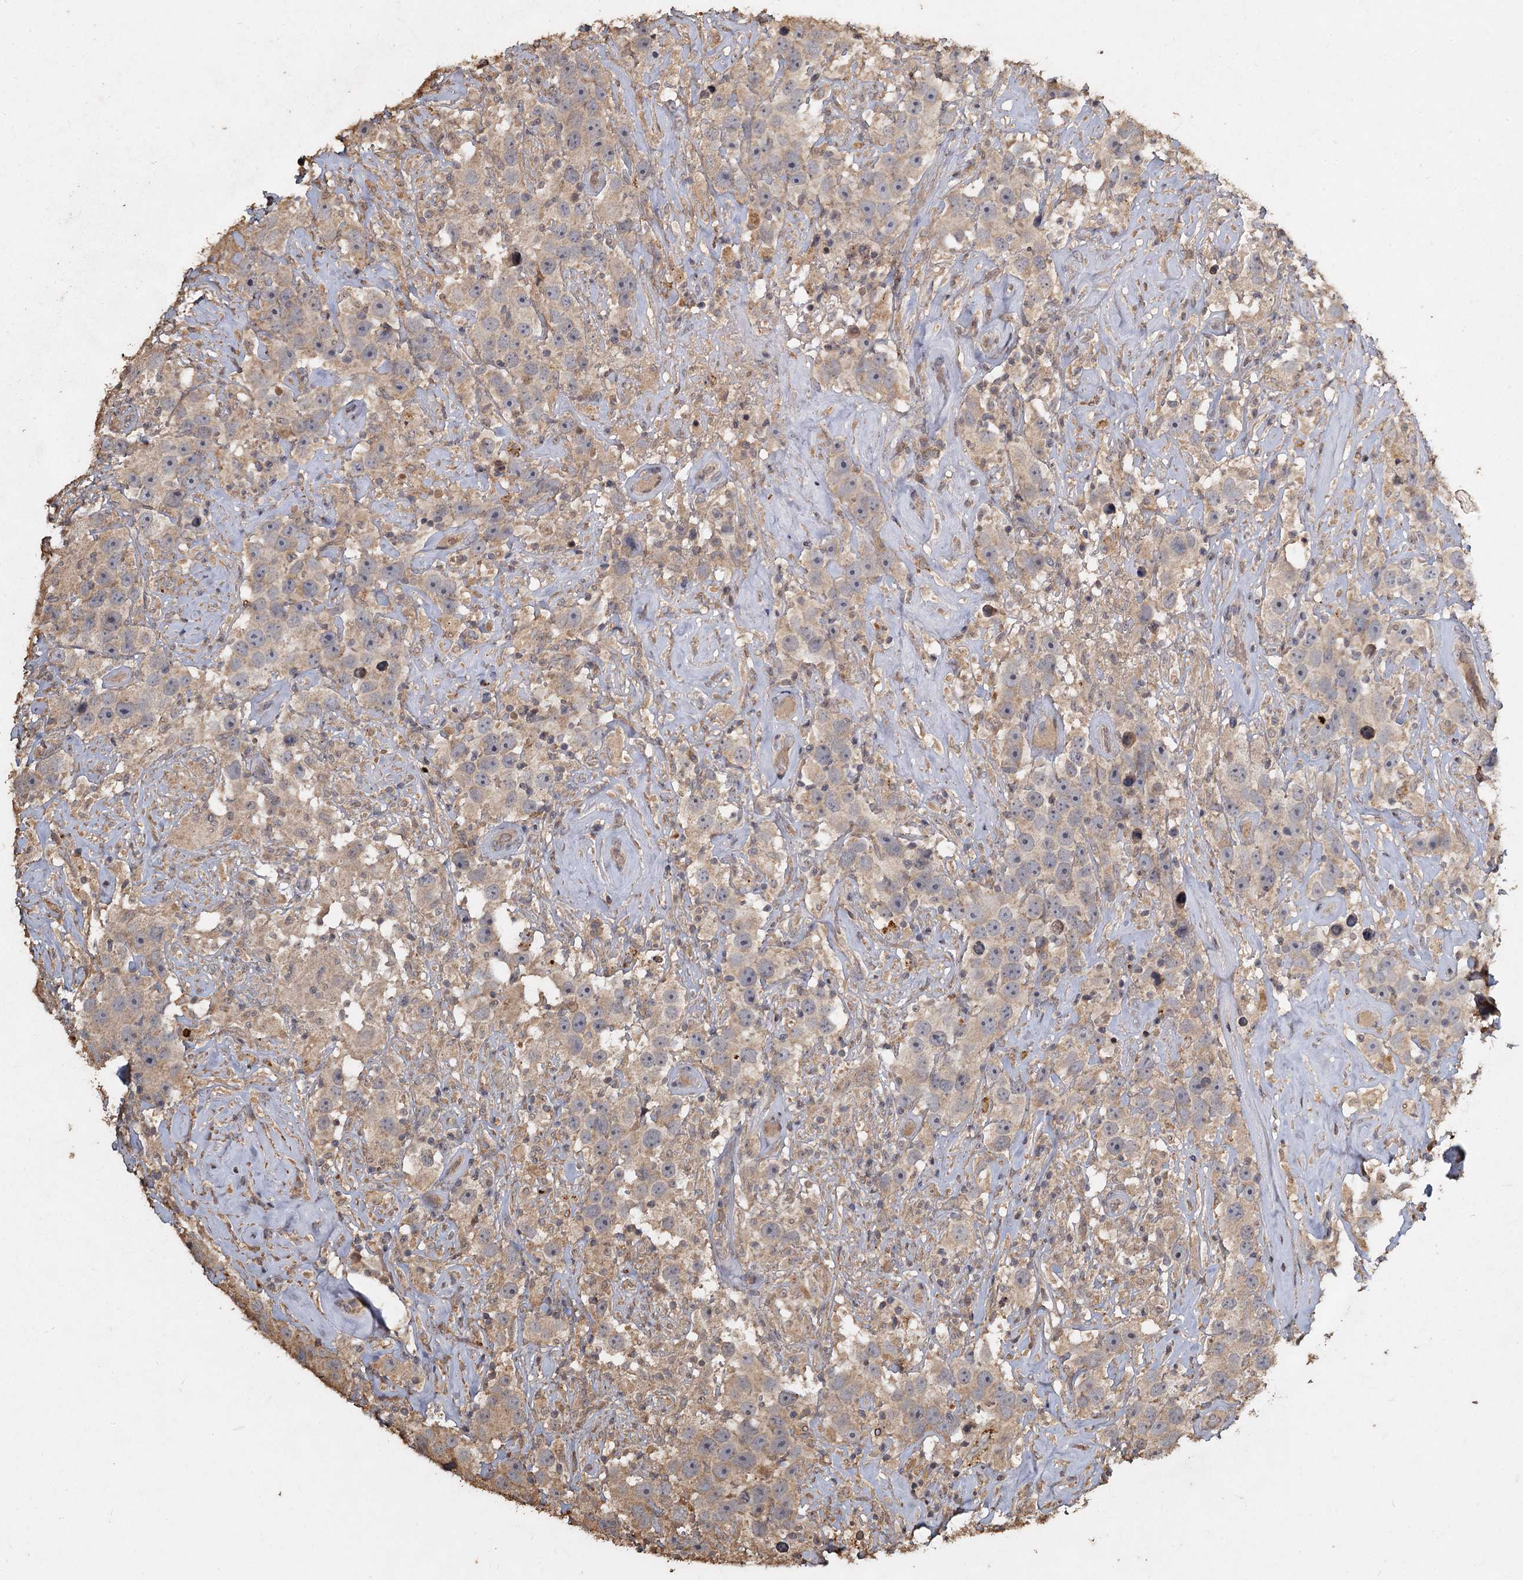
{"staining": {"intensity": "negative", "quantity": "none", "location": "none"}, "tissue": "testis cancer", "cell_type": "Tumor cells", "image_type": "cancer", "snomed": [{"axis": "morphology", "description": "Seminoma, NOS"}, {"axis": "topography", "description": "Testis"}], "caption": "Histopathology image shows no significant protein expression in tumor cells of testis cancer.", "gene": "CCDC61", "patient": {"sex": "male", "age": 49}}